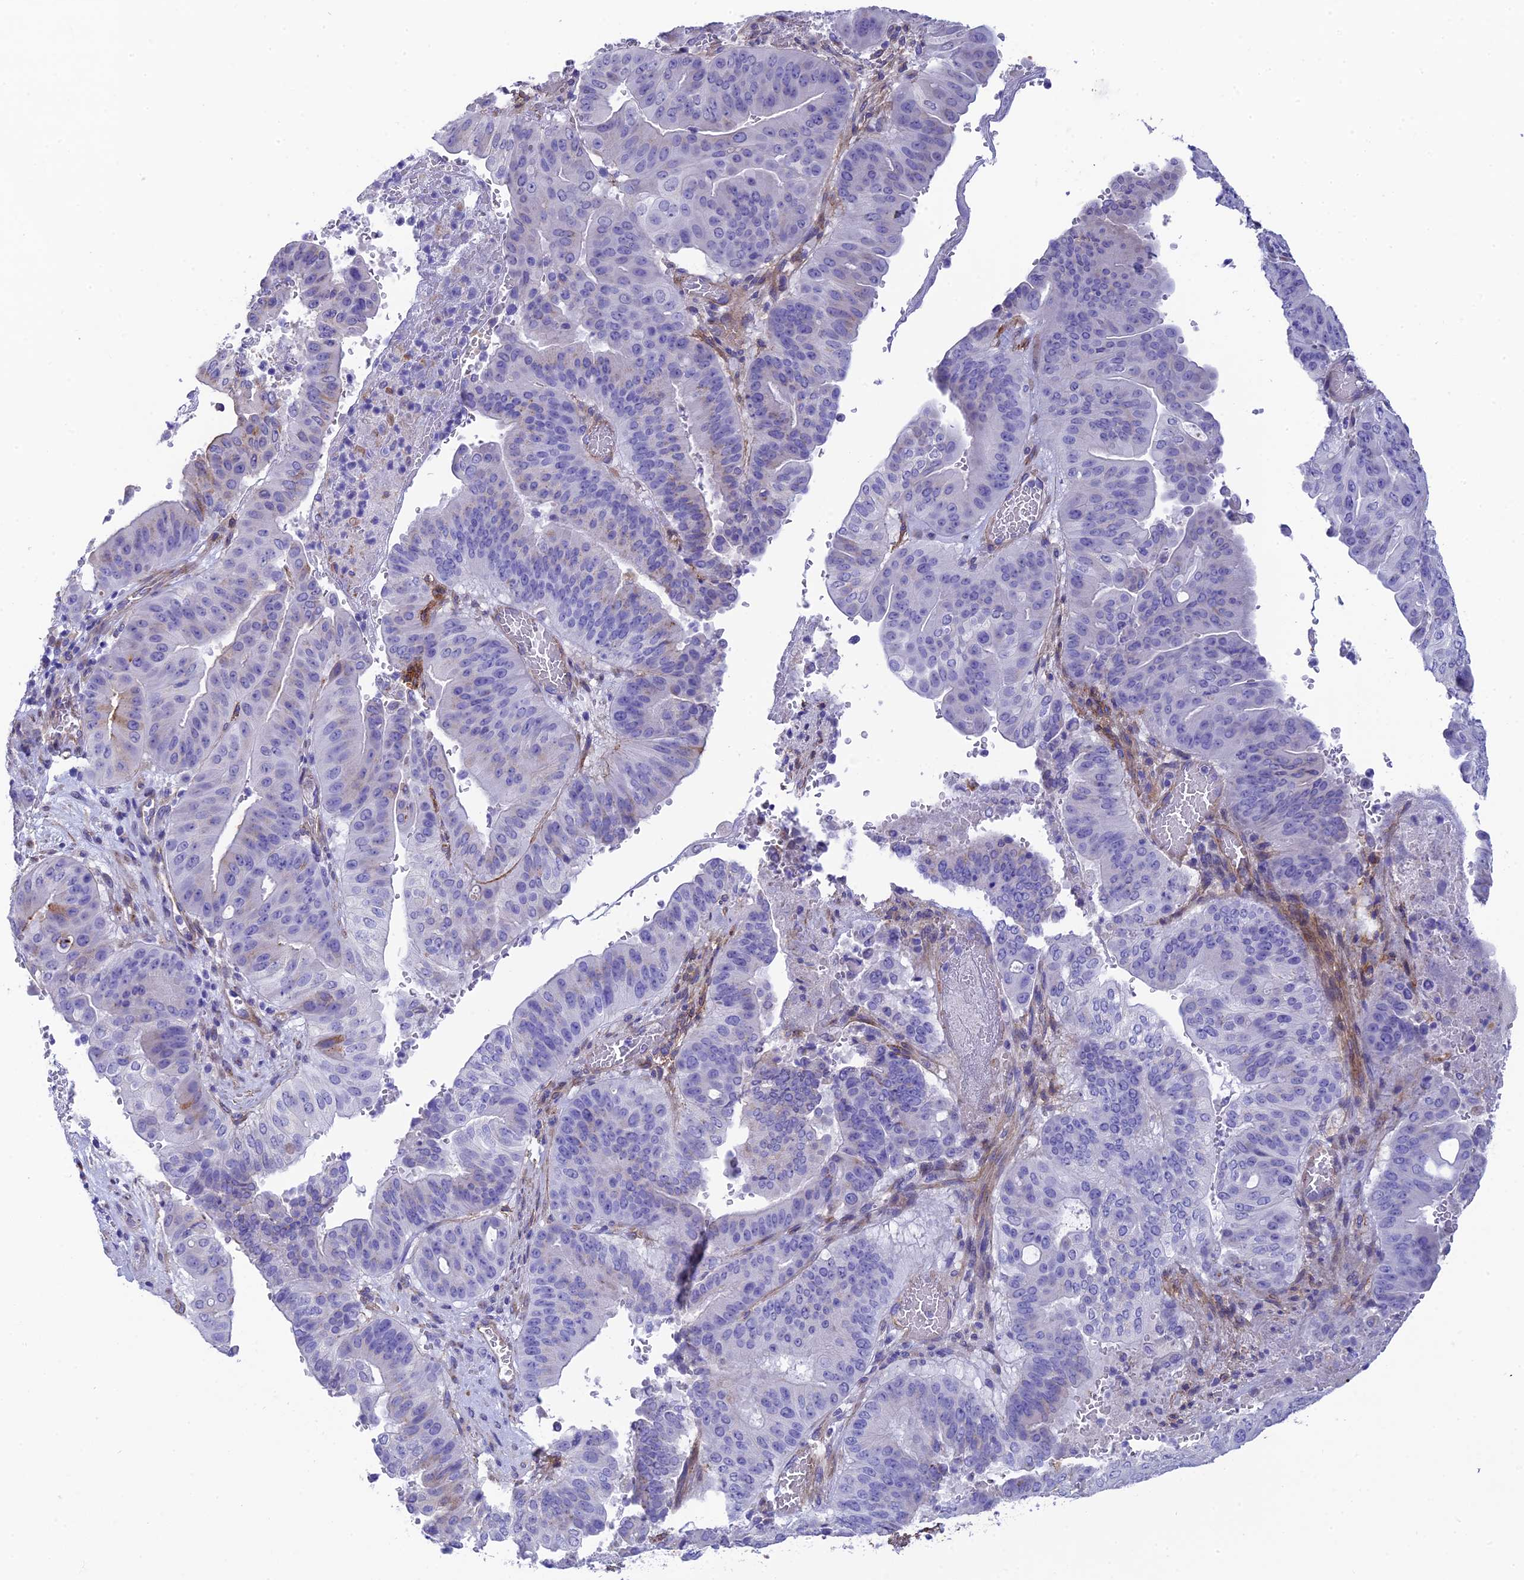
{"staining": {"intensity": "strong", "quantity": "<25%", "location": "cytoplasmic/membranous"}, "tissue": "pancreatic cancer", "cell_type": "Tumor cells", "image_type": "cancer", "snomed": [{"axis": "morphology", "description": "Adenocarcinoma, NOS"}, {"axis": "topography", "description": "Pancreas"}], "caption": "DAB (3,3'-diaminobenzidine) immunohistochemical staining of human adenocarcinoma (pancreatic) demonstrates strong cytoplasmic/membranous protein staining in about <25% of tumor cells.", "gene": "TNS1", "patient": {"sex": "female", "age": 77}}